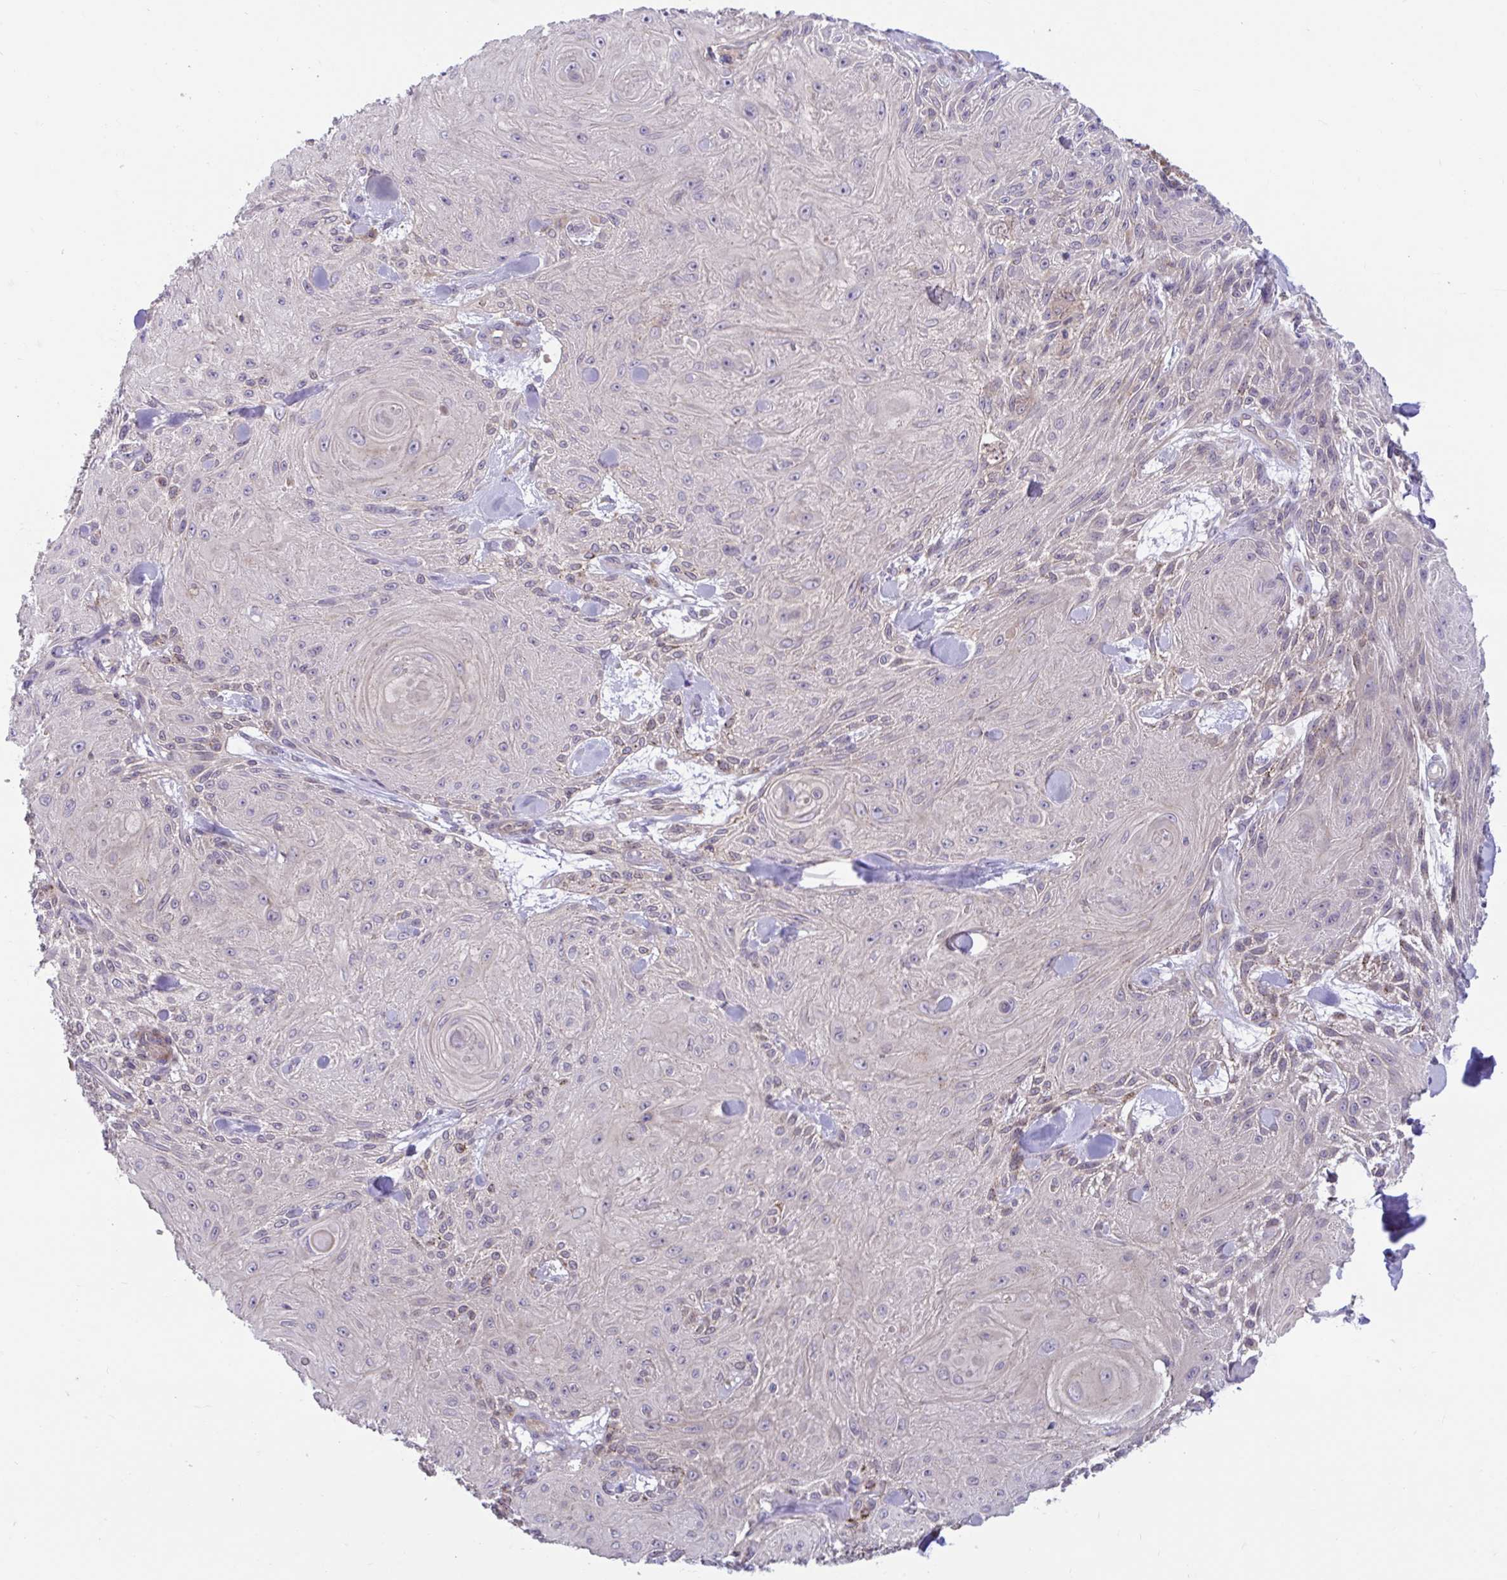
{"staining": {"intensity": "negative", "quantity": "none", "location": "none"}, "tissue": "skin cancer", "cell_type": "Tumor cells", "image_type": "cancer", "snomed": [{"axis": "morphology", "description": "Squamous cell carcinoma, NOS"}, {"axis": "topography", "description": "Skin"}], "caption": "IHC histopathology image of neoplastic tissue: skin cancer stained with DAB (3,3'-diaminobenzidine) shows no significant protein expression in tumor cells.", "gene": "IST1", "patient": {"sex": "male", "age": 88}}